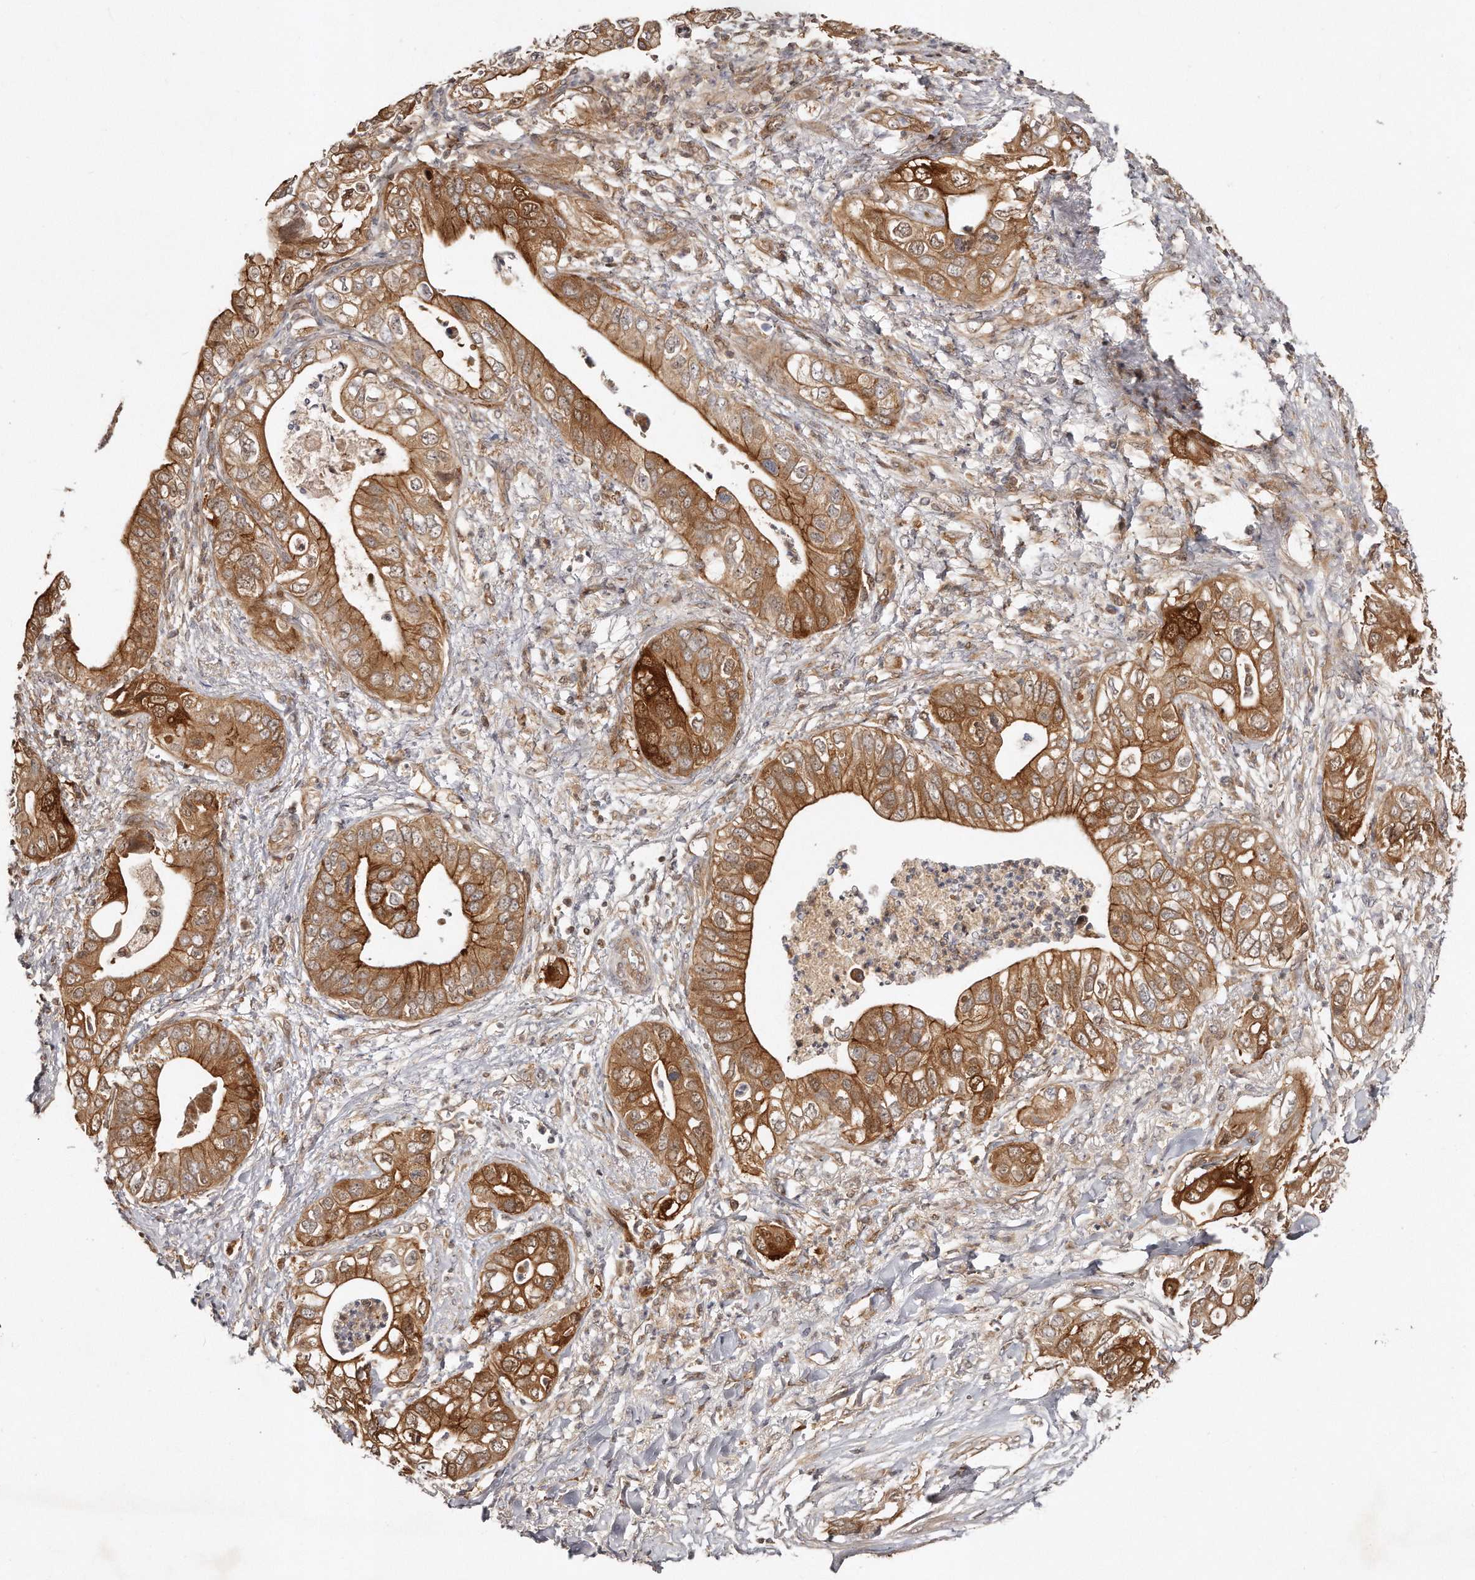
{"staining": {"intensity": "strong", "quantity": ">75%", "location": "cytoplasmic/membranous"}, "tissue": "pancreatic cancer", "cell_type": "Tumor cells", "image_type": "cancer", "snomed": [{"axis": "morphology", "description": "Adenocarcinoma, NOS"}, {"axis": "topography", "description": "Pancreas"}], "caption": "Protein expression analysis of human pancreatic cancer (adenocarcinoma) reveals strong cytoplasmic/membranous expression in approximately >75% of tumor cells. The staining was performed using DAB (3,3'-diaminobenzidine) to visualize the protein expression in brown, while the nuclei were stained in blue with hematoxylin (Magnification: 20x).", "gene": "GBP4", "patient": {"sex": "female", "age": 78}}